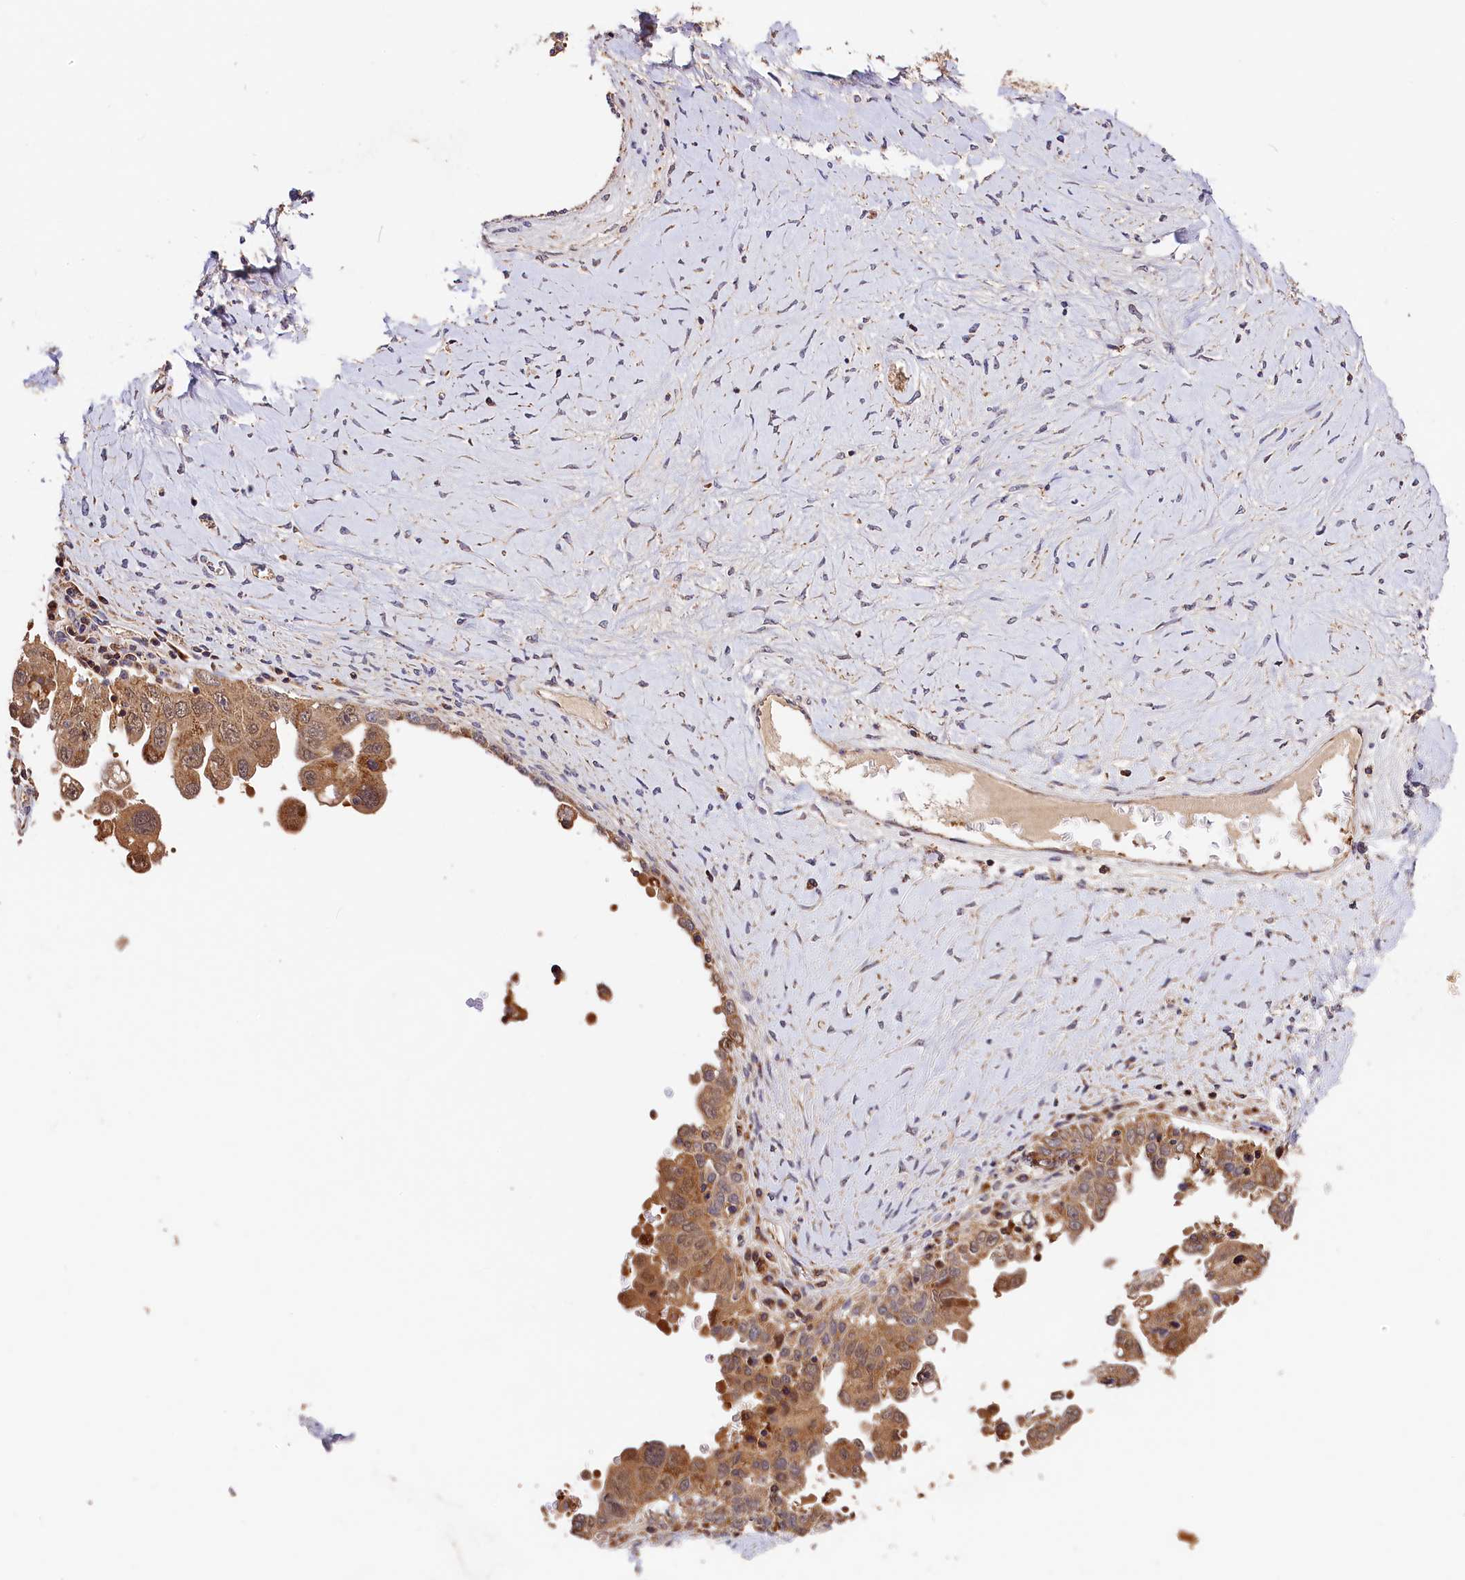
{"staining": {"intensity": "moderate", "quantity": ">75%", "location": "cytoplasmic/membranous"}, "tissue": "ovarian cancer", "cell_type": "Tumor cells", "image_type": "cancer", "snomed": [{"axis": "morphology", "description": "Carcinoma, endometroid"}, {"axis": "topography", "description": "Ovary"}], "caption": "IHC of human ovarian cancer displays medium levels of moderate cytoplasmic/membranous staining in about >75% of tumor cells.", "gene": "KPTN", "patient": {"sex": "female", "age": 62}}